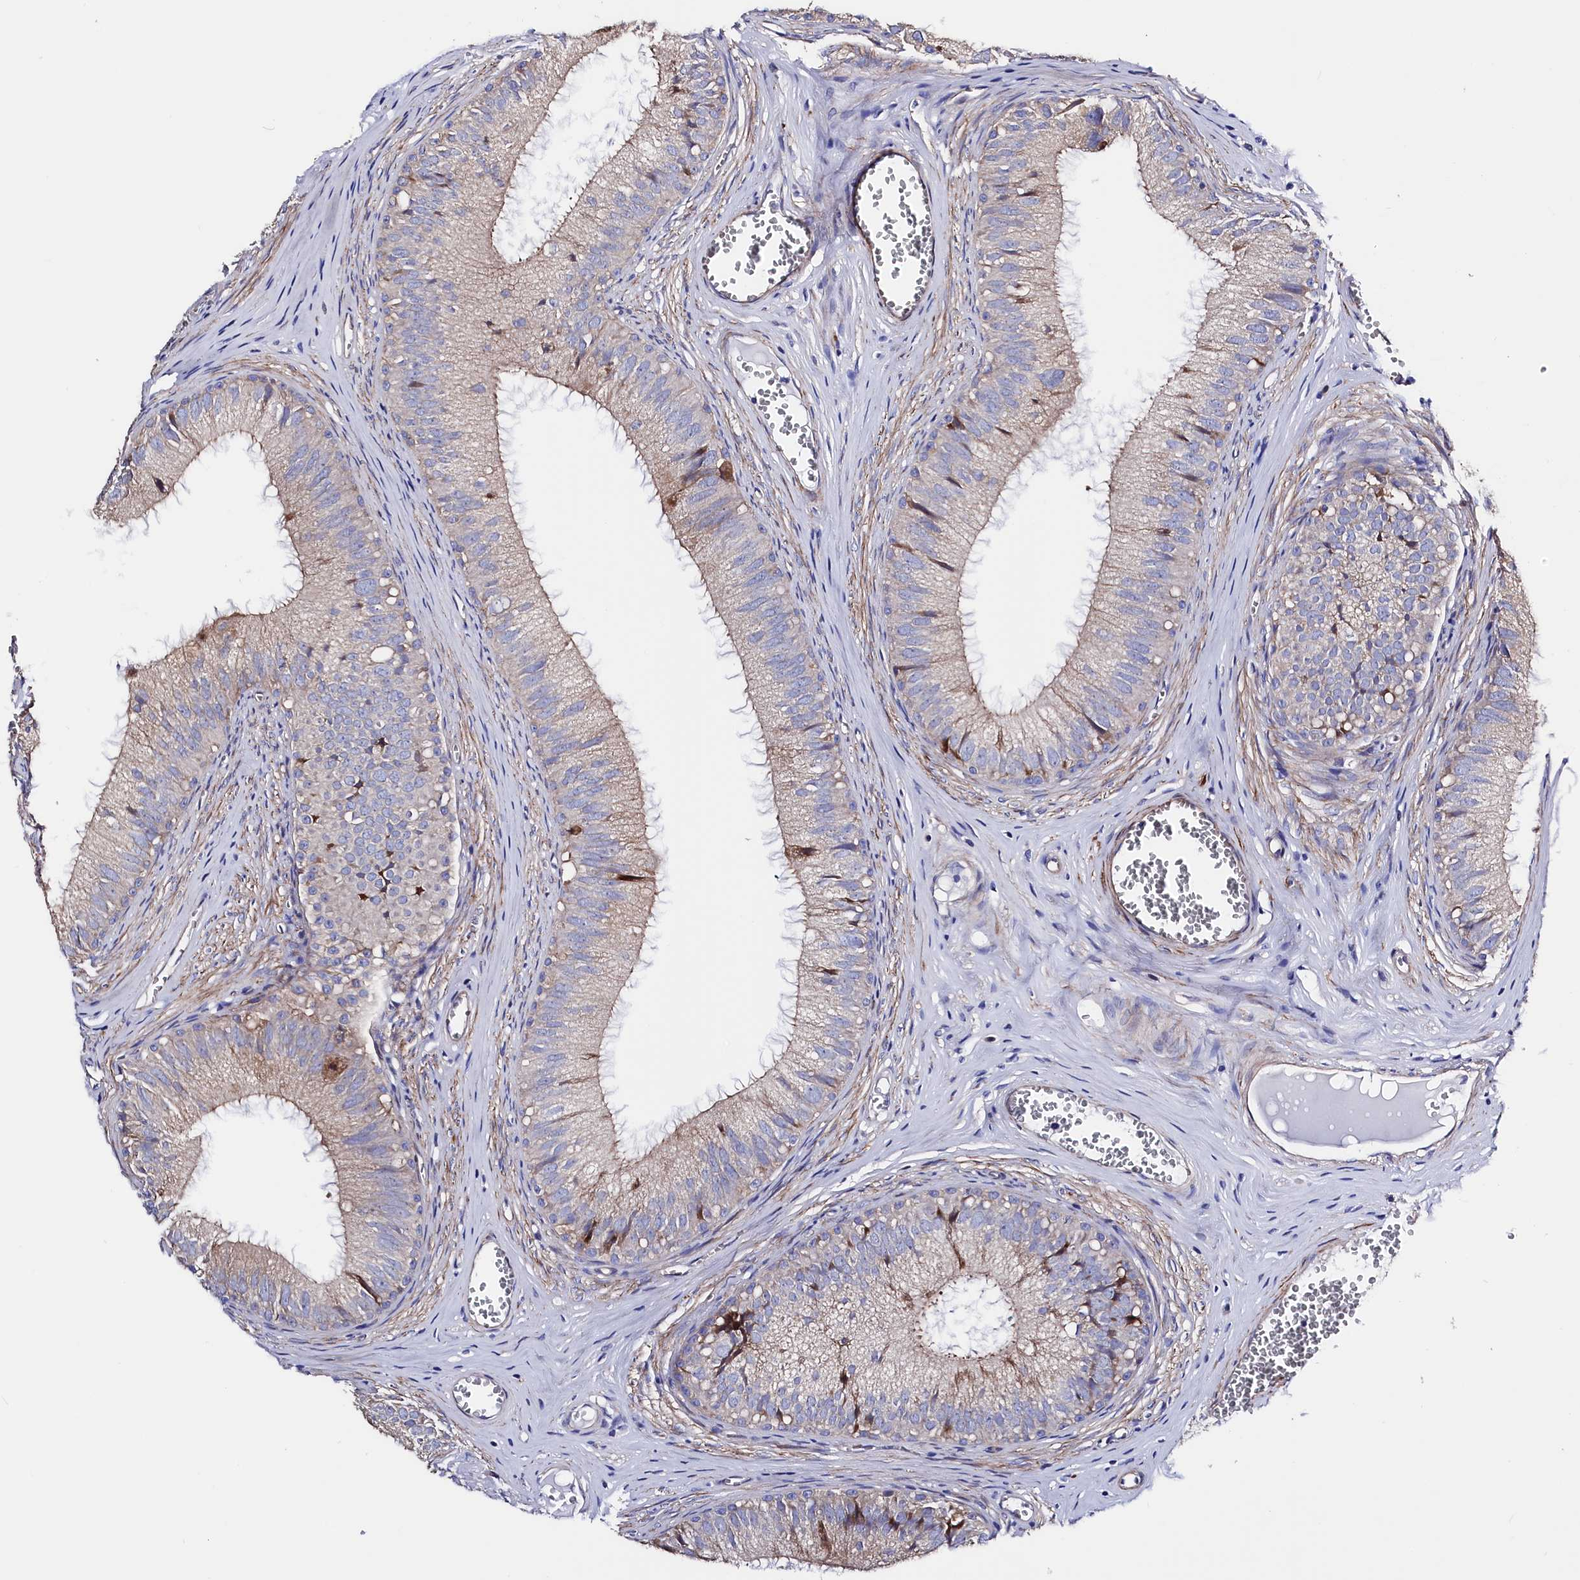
{"staining": {"intensity": "weak", "quantity": "25%-75%", "location": "cytoplasmic/membranous"}, "tissue": "epididymis", "cell_type": "Glandular cells", "image_type": "normal", "snomed": [{"axis": "morphology", "description": "Normal tissue, NOS"}, {"axis": "topography", "description": "Epididymis"}], "caption": "This photomicrograph exhibits normal epididymis stained with IHC to label a protein in brown. The cytoplasmic/membranous of glandular cells show weak positivity for the protein. Nuclei are counter-stained blue.", "gene": "WNT8A", "patient": {"sex": "male", "age": 36}}